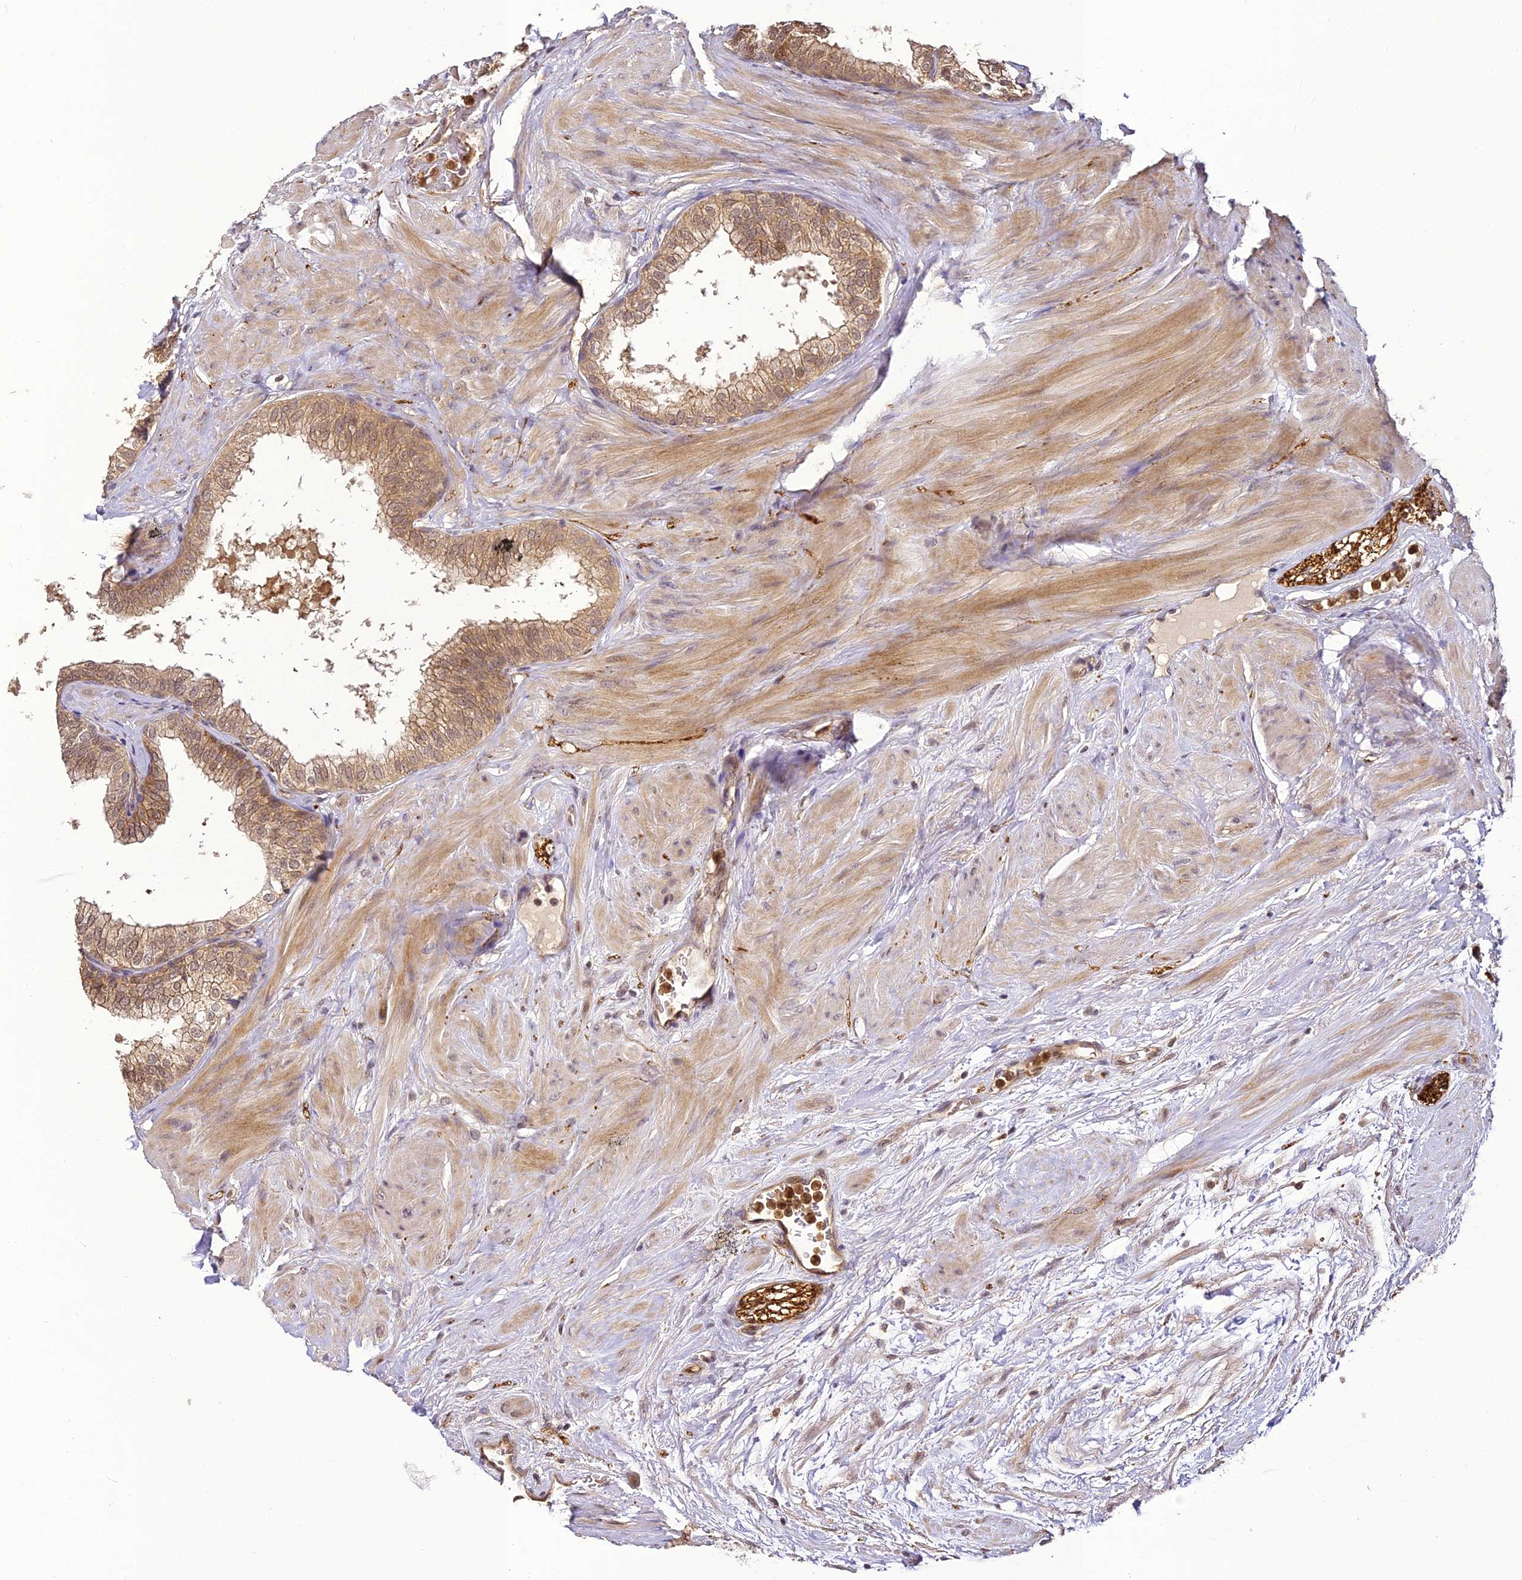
{"staining": {"intensity": "moderate", "quantity": "25%-75%", "location": "cytoplasmic/membranous,nuclear"}, "tissue": "prostate", "cell_type": "Glandular cells", "image_type": "normal", "snomed": [{"axis": "morphology", "description": "Normal tissue, NOS"}, {"axis": "topography", "description": "Prostate"}], "caption": "Moderate cytoplasmic/membranous,nuclear positivity is appreciated in about 25%-75% of glandular cells in unremarkable prostate.", "gene": "BCDIN3D", "patient": {"sex": "male", "age": 60}}